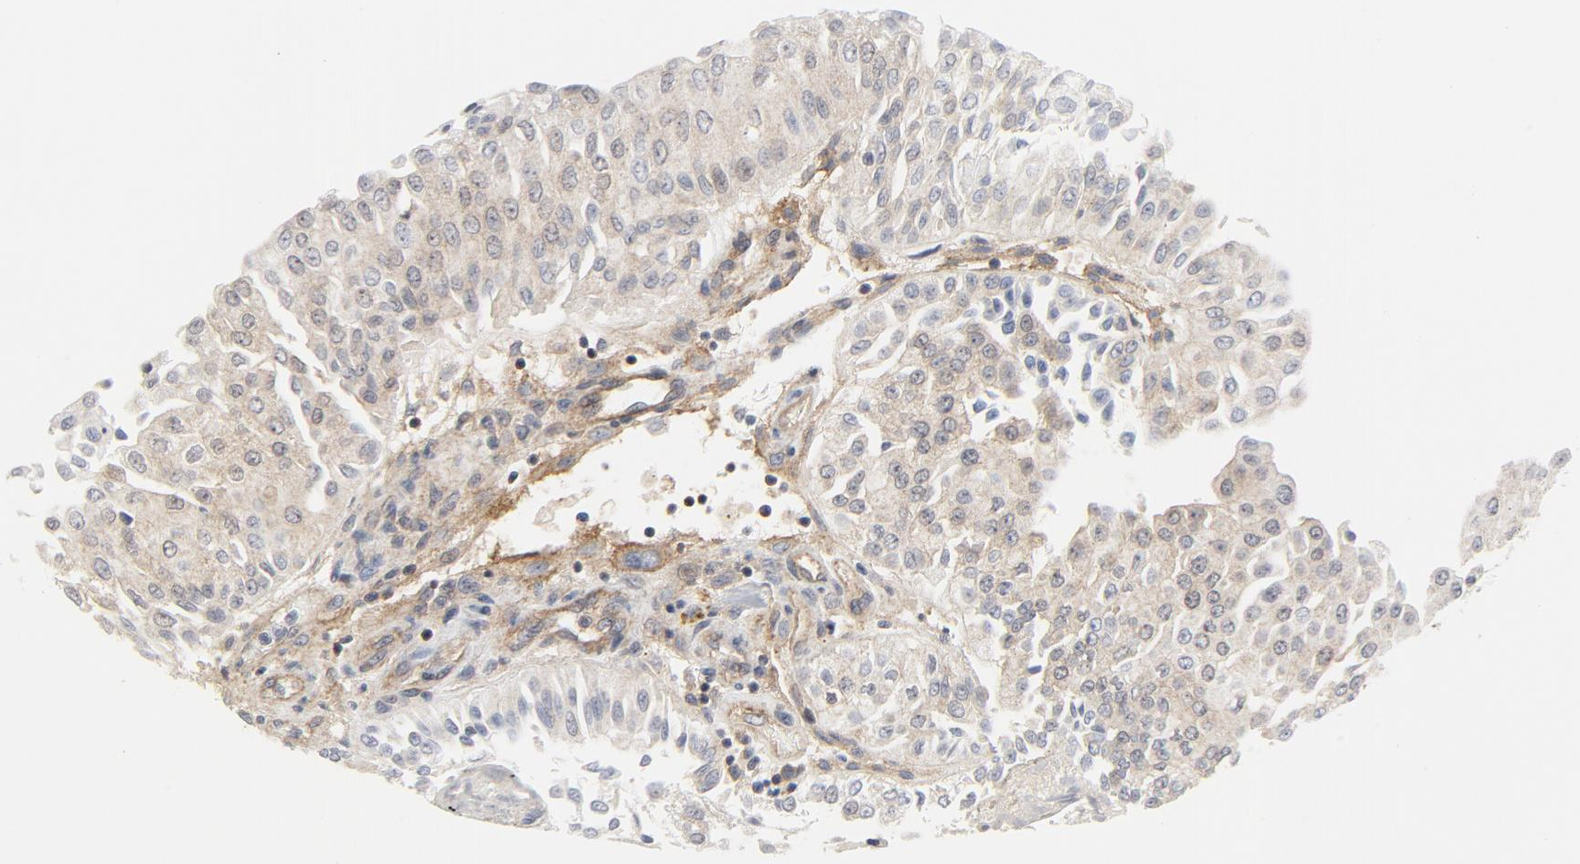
{"staining": {"intensity": "weak", "quantity": ">75%", "location": "cytoplasmic/membranous"}, "tissue": "urothelial cancer", "cell_type": "Tumor cells", "image_type": "cancer", "snomed": [{"axis": "morphology", "description": "Urothelial carcinoma, Low grade"}, {"axis": "topography", "description": "Urinary bladder"}], "caption": "Human urothelial cancer stained with a brown dye exhibits weak cytoplasmic/membranous positive expression in about >75% of tumor cells.", "gene": "MAP2K7", "patient": {"sex": "male", "age": 86}}